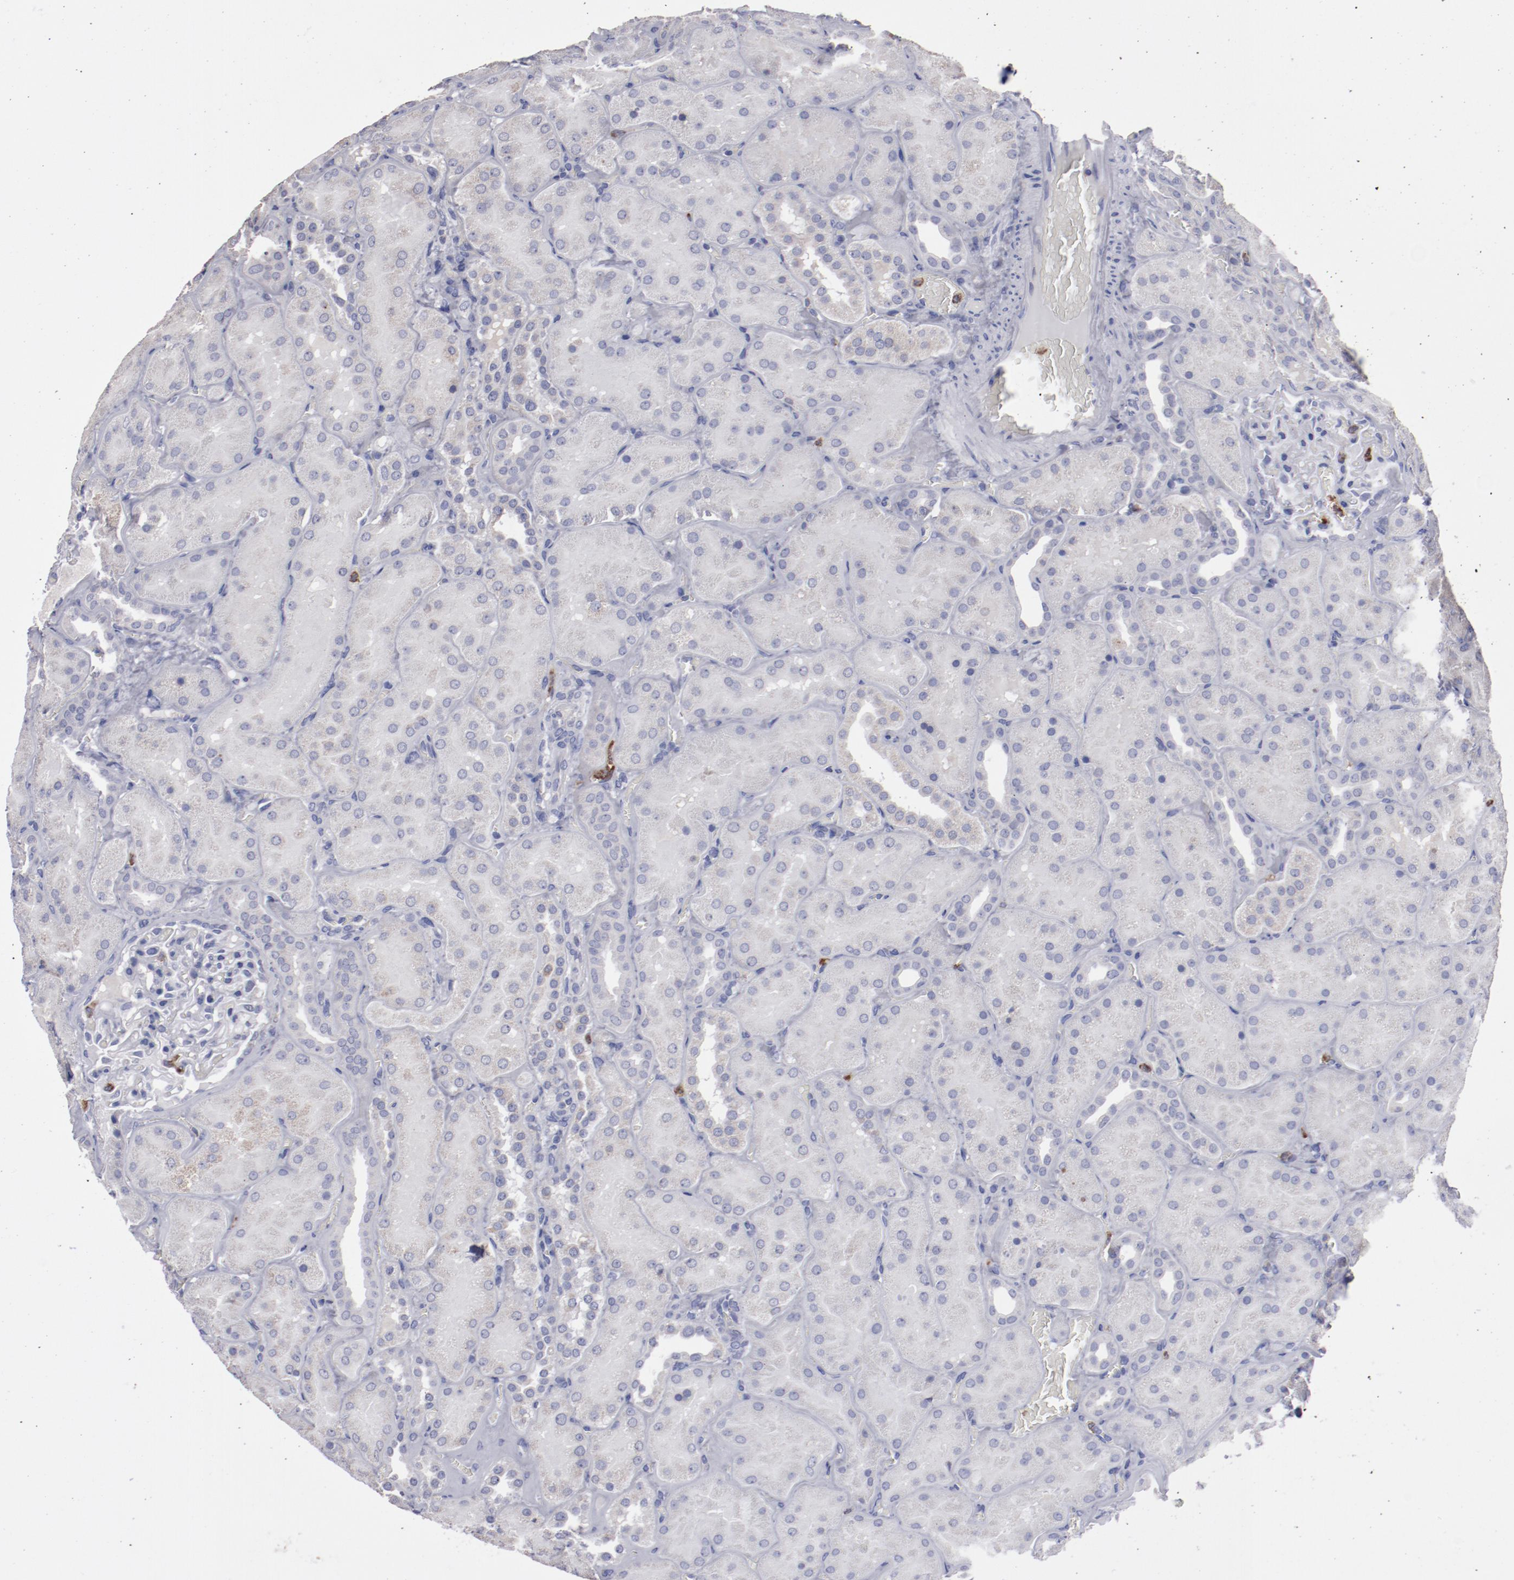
{"staining": {"intensity": "negative", "quantity": "none", "location": "none"}, "tissue": "kidney", "cell_type": "Cells in glomeruli", "image_type": "normal", "snomed": [{"axis": "morphology", "description": "Normal tissue, NOS"}, {"axis": "topography", "description": "Kidney"}], "caption": "IHC of unremarkable human kidney displays no expression in cells in glomeruli. (Brightfield microscopy of DAB (3,3'-diaminobenzidine) immunohistochemistry (IHC) at high magnification).", "gene": "FGR", "patient": {"sex": "male", "age": 28}}